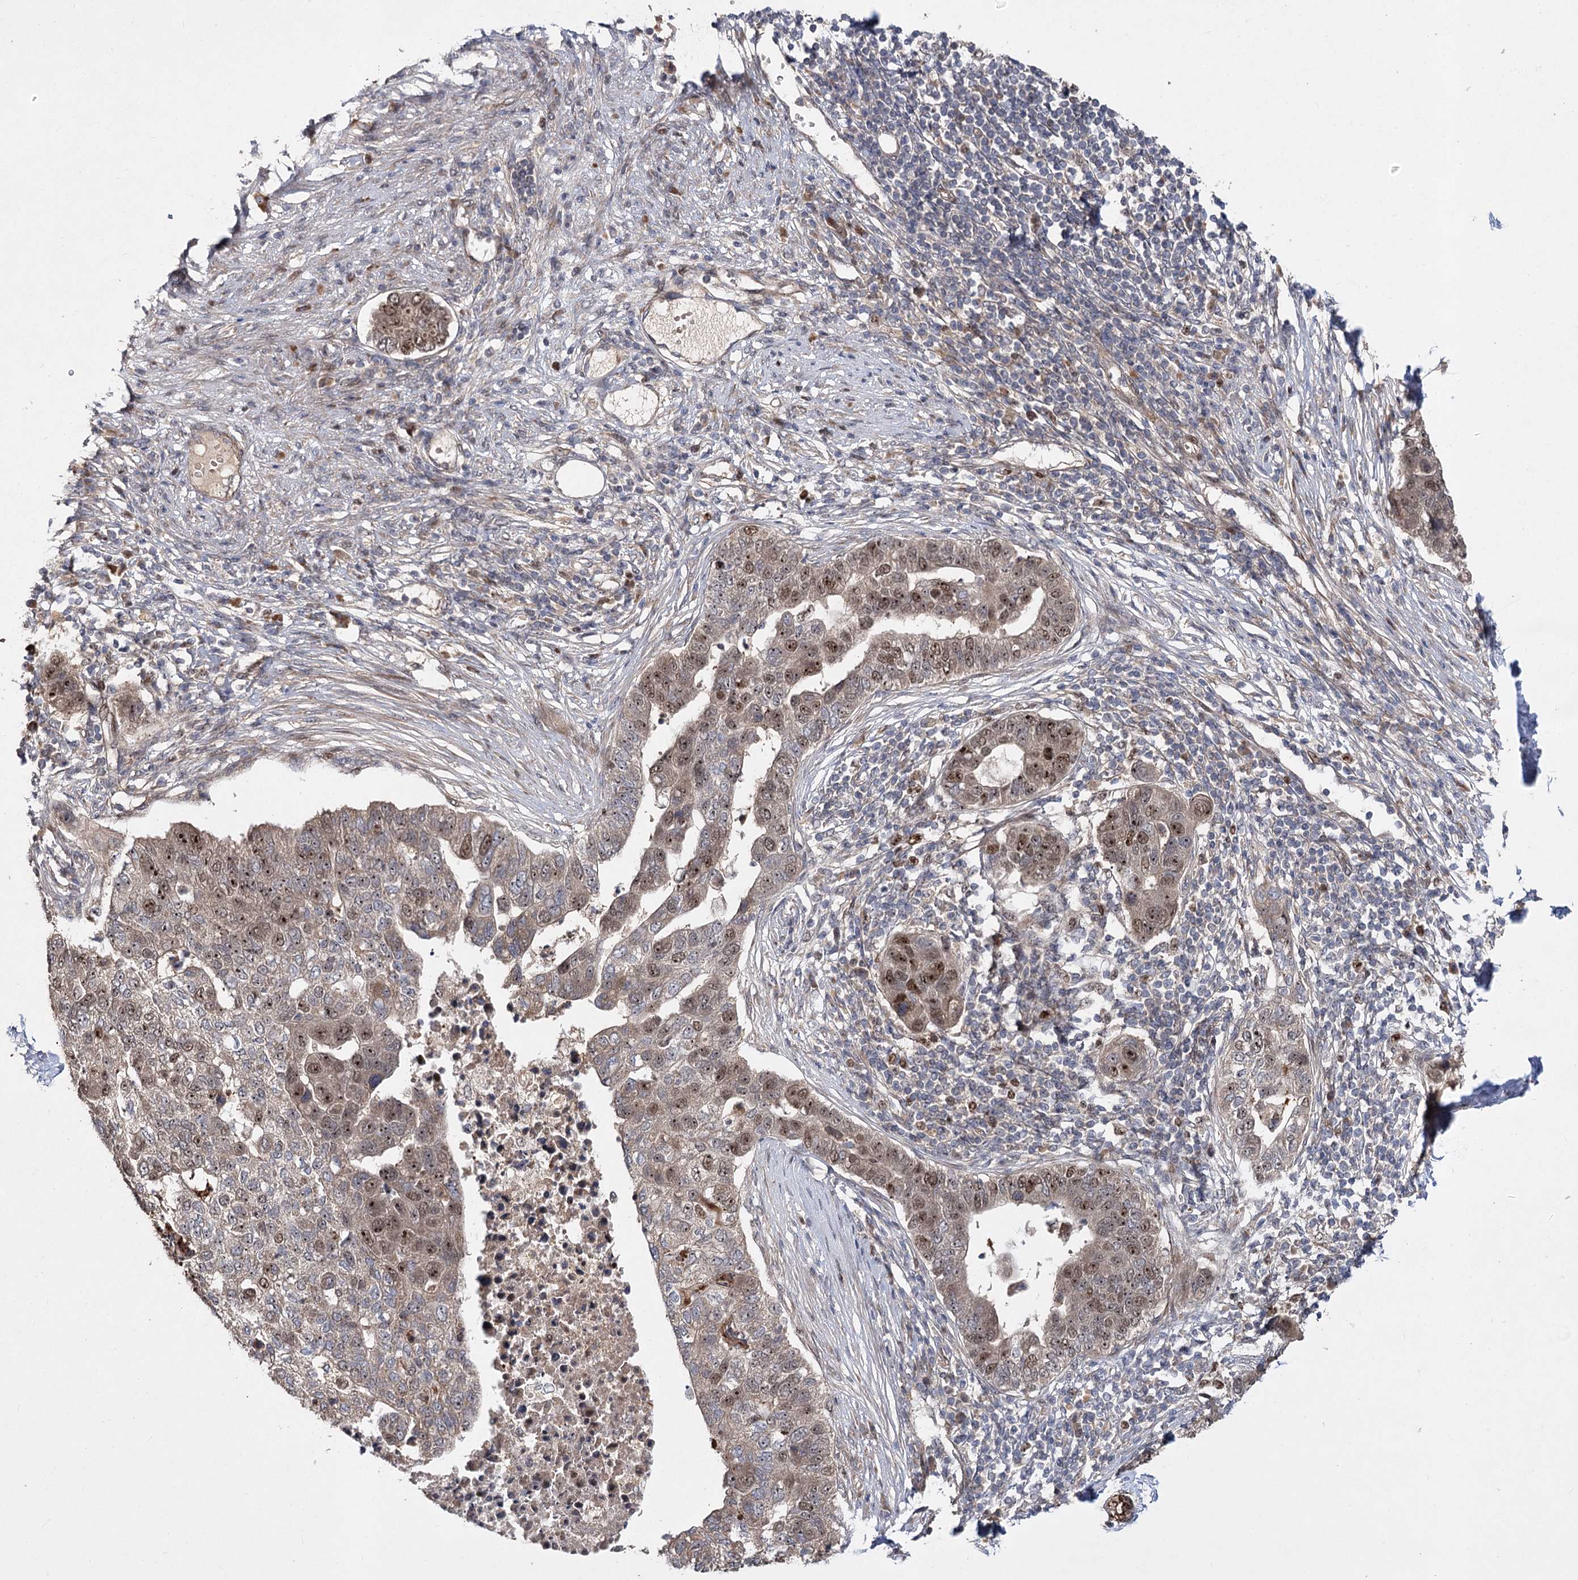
{"staining": {"intensity": "moderate", "quantity": "25%-75%", "location": "nuclear"}, "tissue": "pancreatic cancer", "cell_type": "Tumor cells", "image_type": "cancer", "snomed": [{"axis": "morphology", "description": "Adenocarcinoma, NOS"}, {"axis": "topography", "description": "Pancreas"}], "caption": "About 25%-75% of tumor cells in human pancreatic adenocarcinoma demonstrate moderate nuclear protein positivity as visualized by brown immunohistochemical staining.", "gene": "PIK3C2A", "patient": {"sex": "female", "age": 61}}